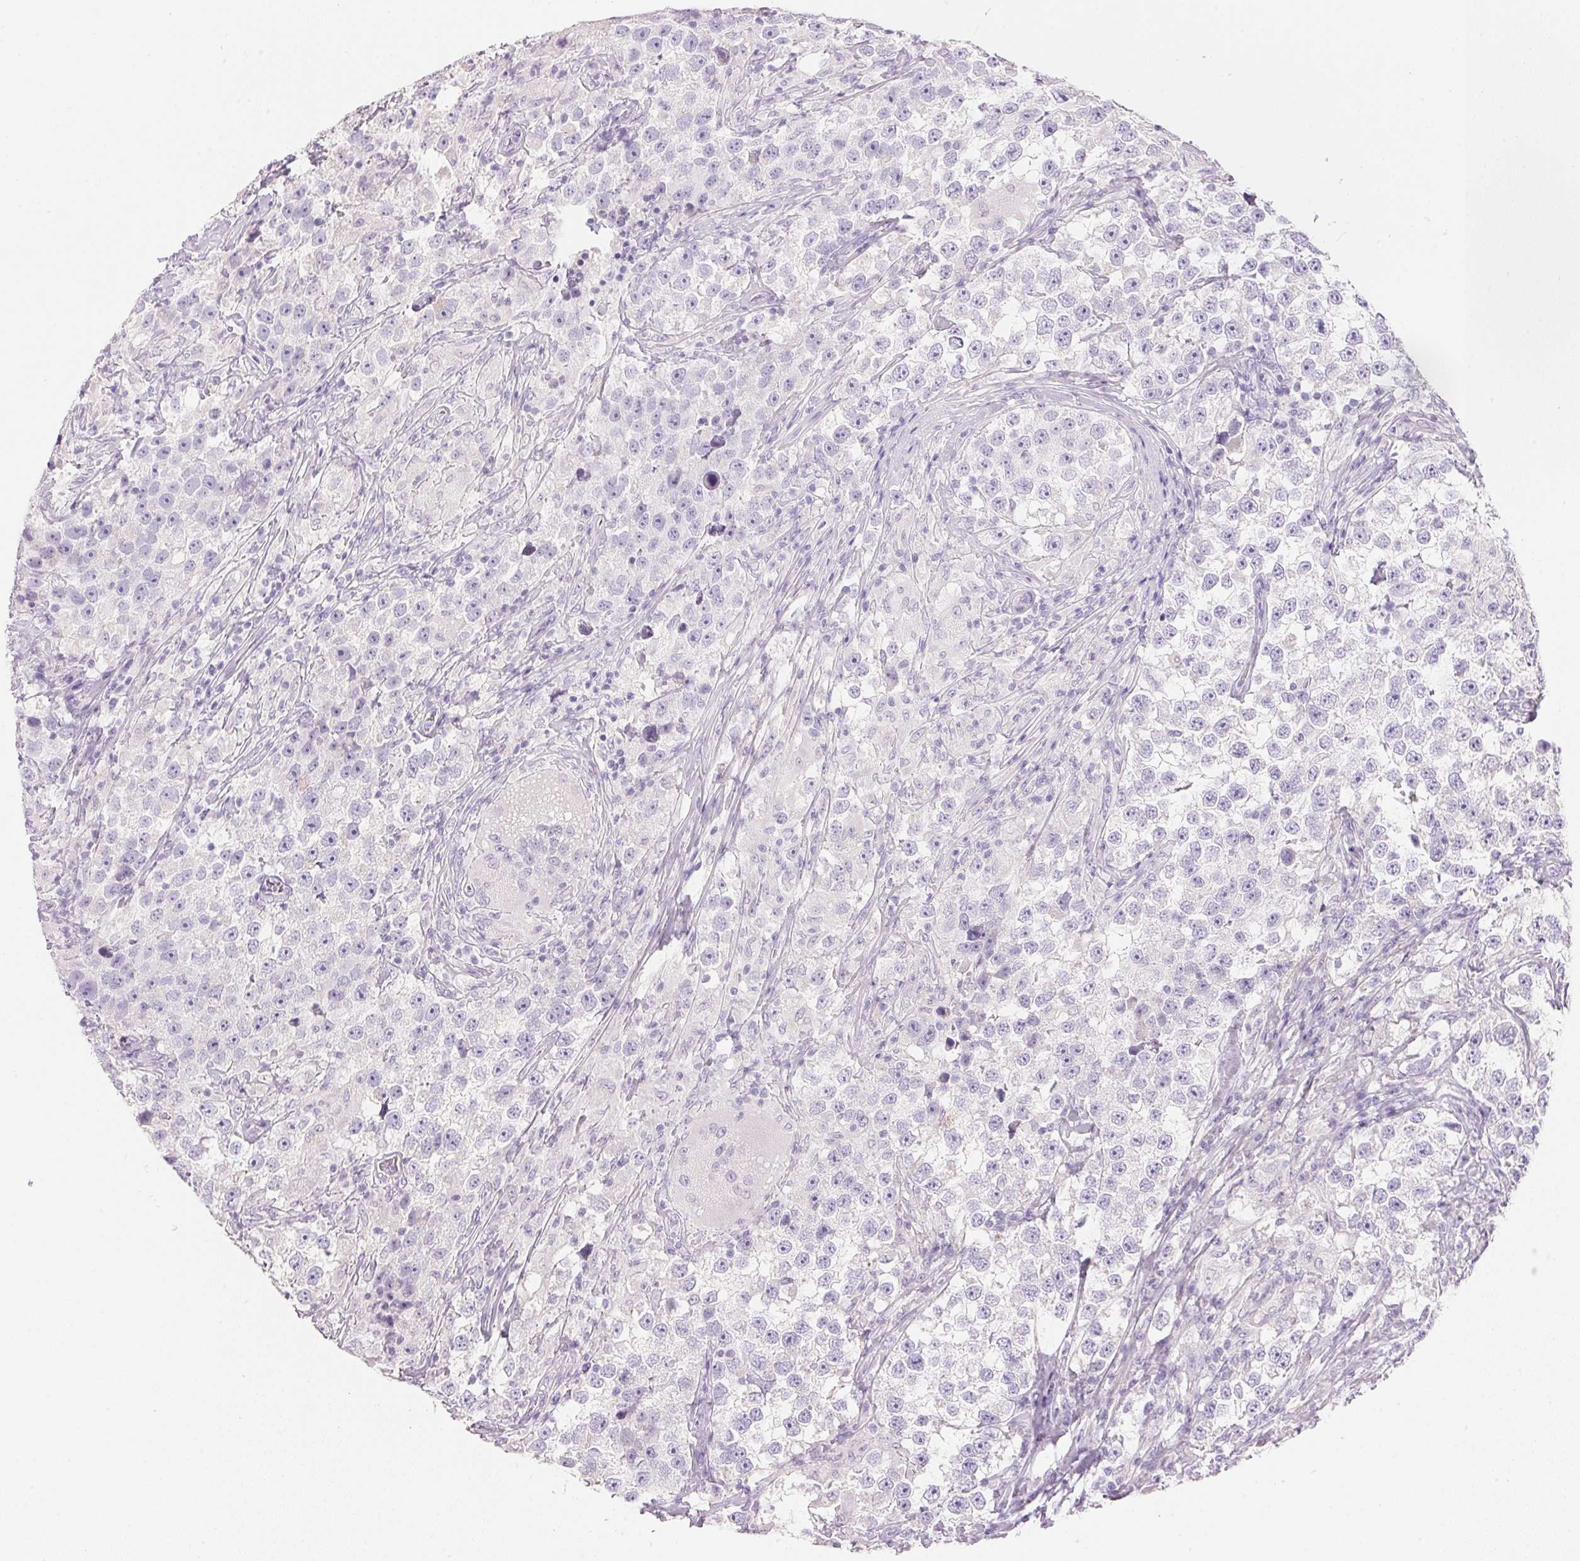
{"staining": {"intensity": "negative", "quantity": "none", "location": "none"}, "tissue": "testis cancer", "cell_type": "Tumor cells", "image_type": "cancer", "snomed": [{"axis": "morphology", "description": "Seminoma, NOS"}, {"axis": "topography", "description": "Testis"}], "caption": "Image shows no significant protein expression in tumor cells of testis cancer.", "gene": "KCNE2", "patient": {"sex": "male", "age": 46}}